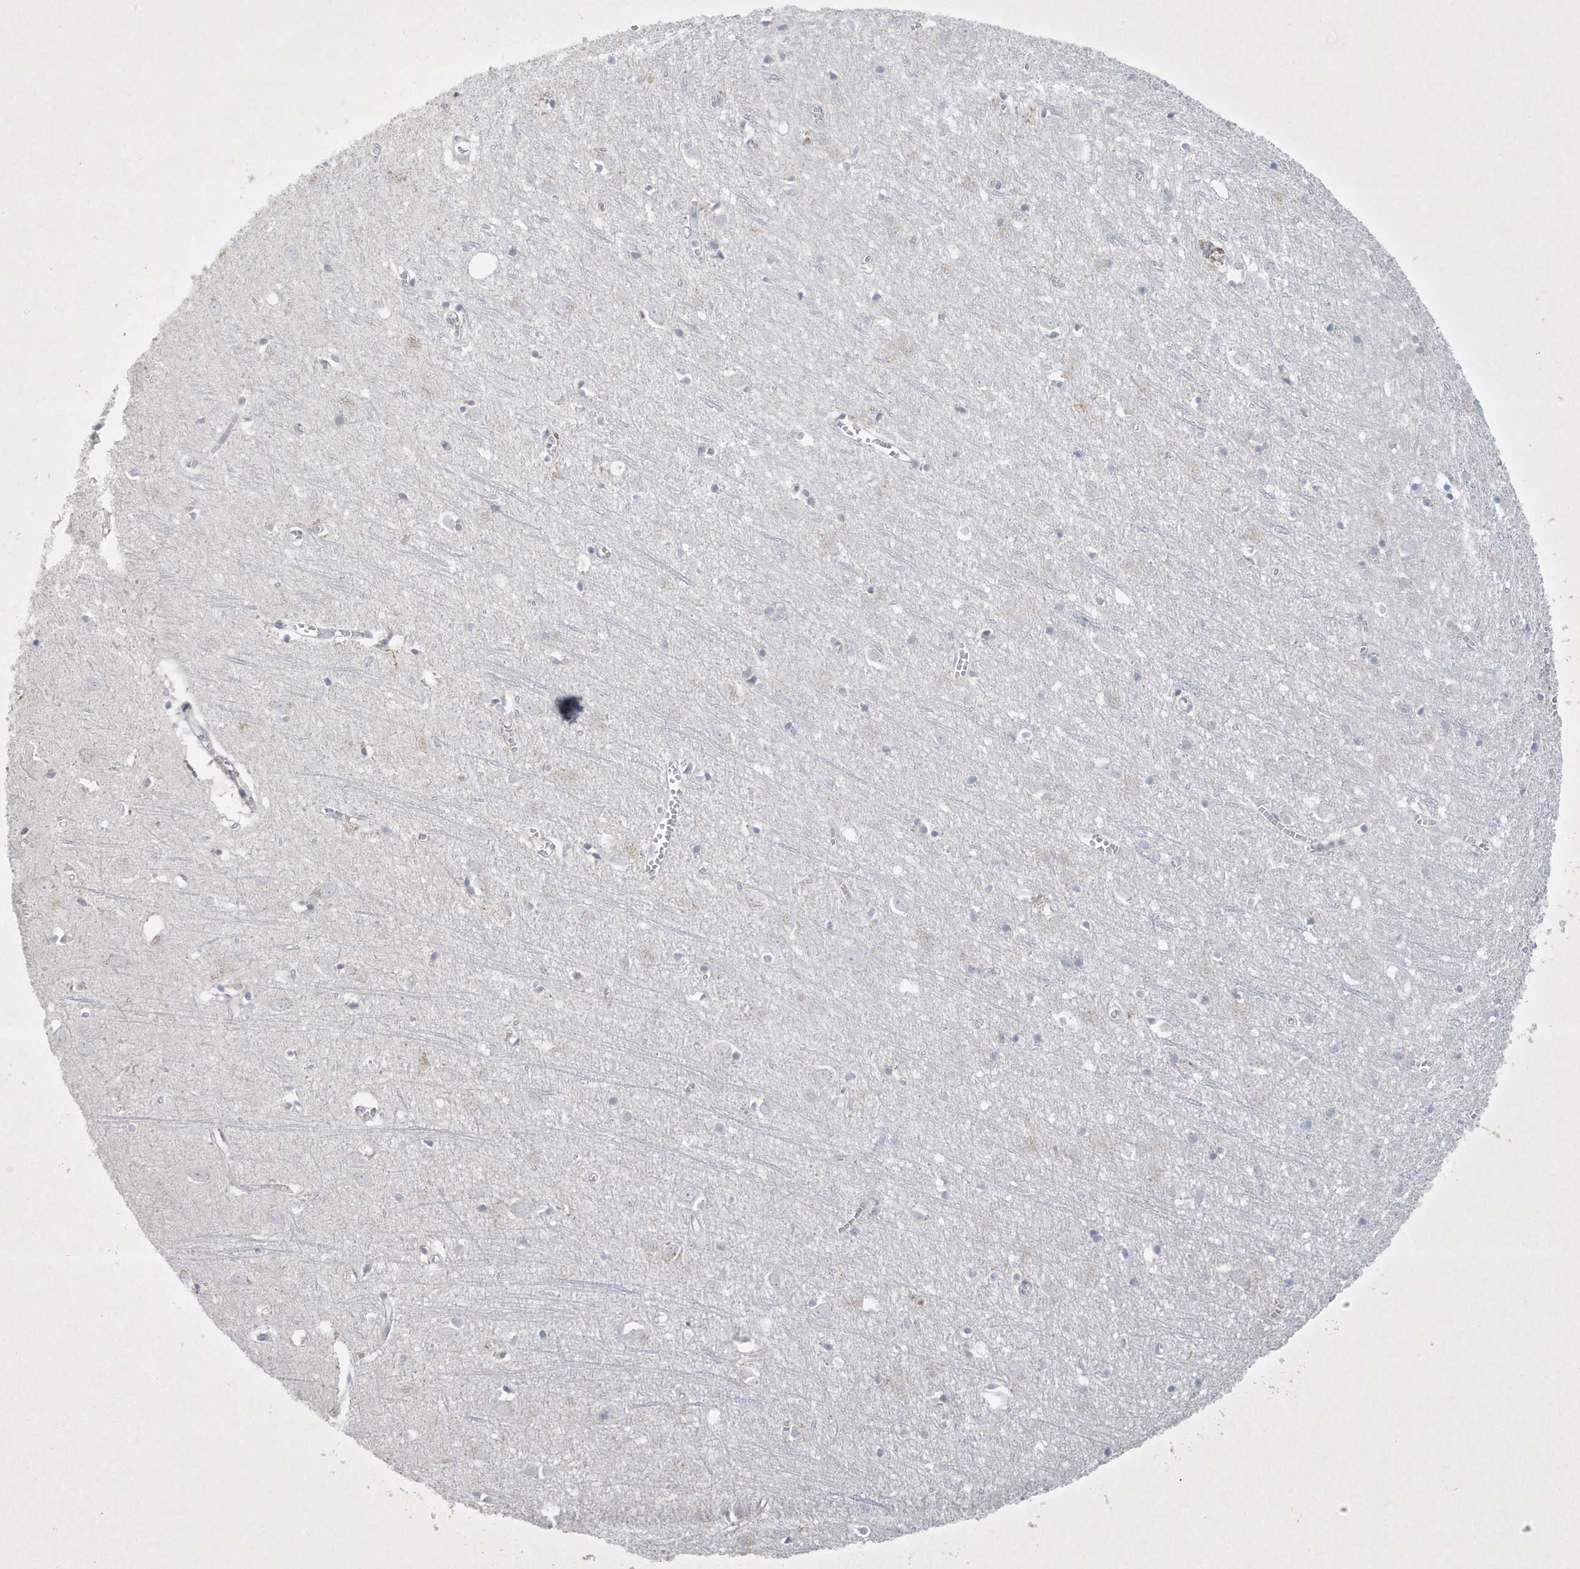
{"staining": {"intensity": "negative", "quantity": "none", "location": "none"}, "tissue": "cerebral cortex", "cell_type": "Endothelial cells", "image_type": "normal", "snomed": [{"axis": "morphology", "description": "Normal tissue, NOS"}, {"axis": "topography", "description": "Cerebral cortex"}], "caption": "Endothelial cells are negative for brown protein staining in unremarkable cerebral cortex.", "gene": "CCDC24", "patient": {"sex": "female", "age": 64}}